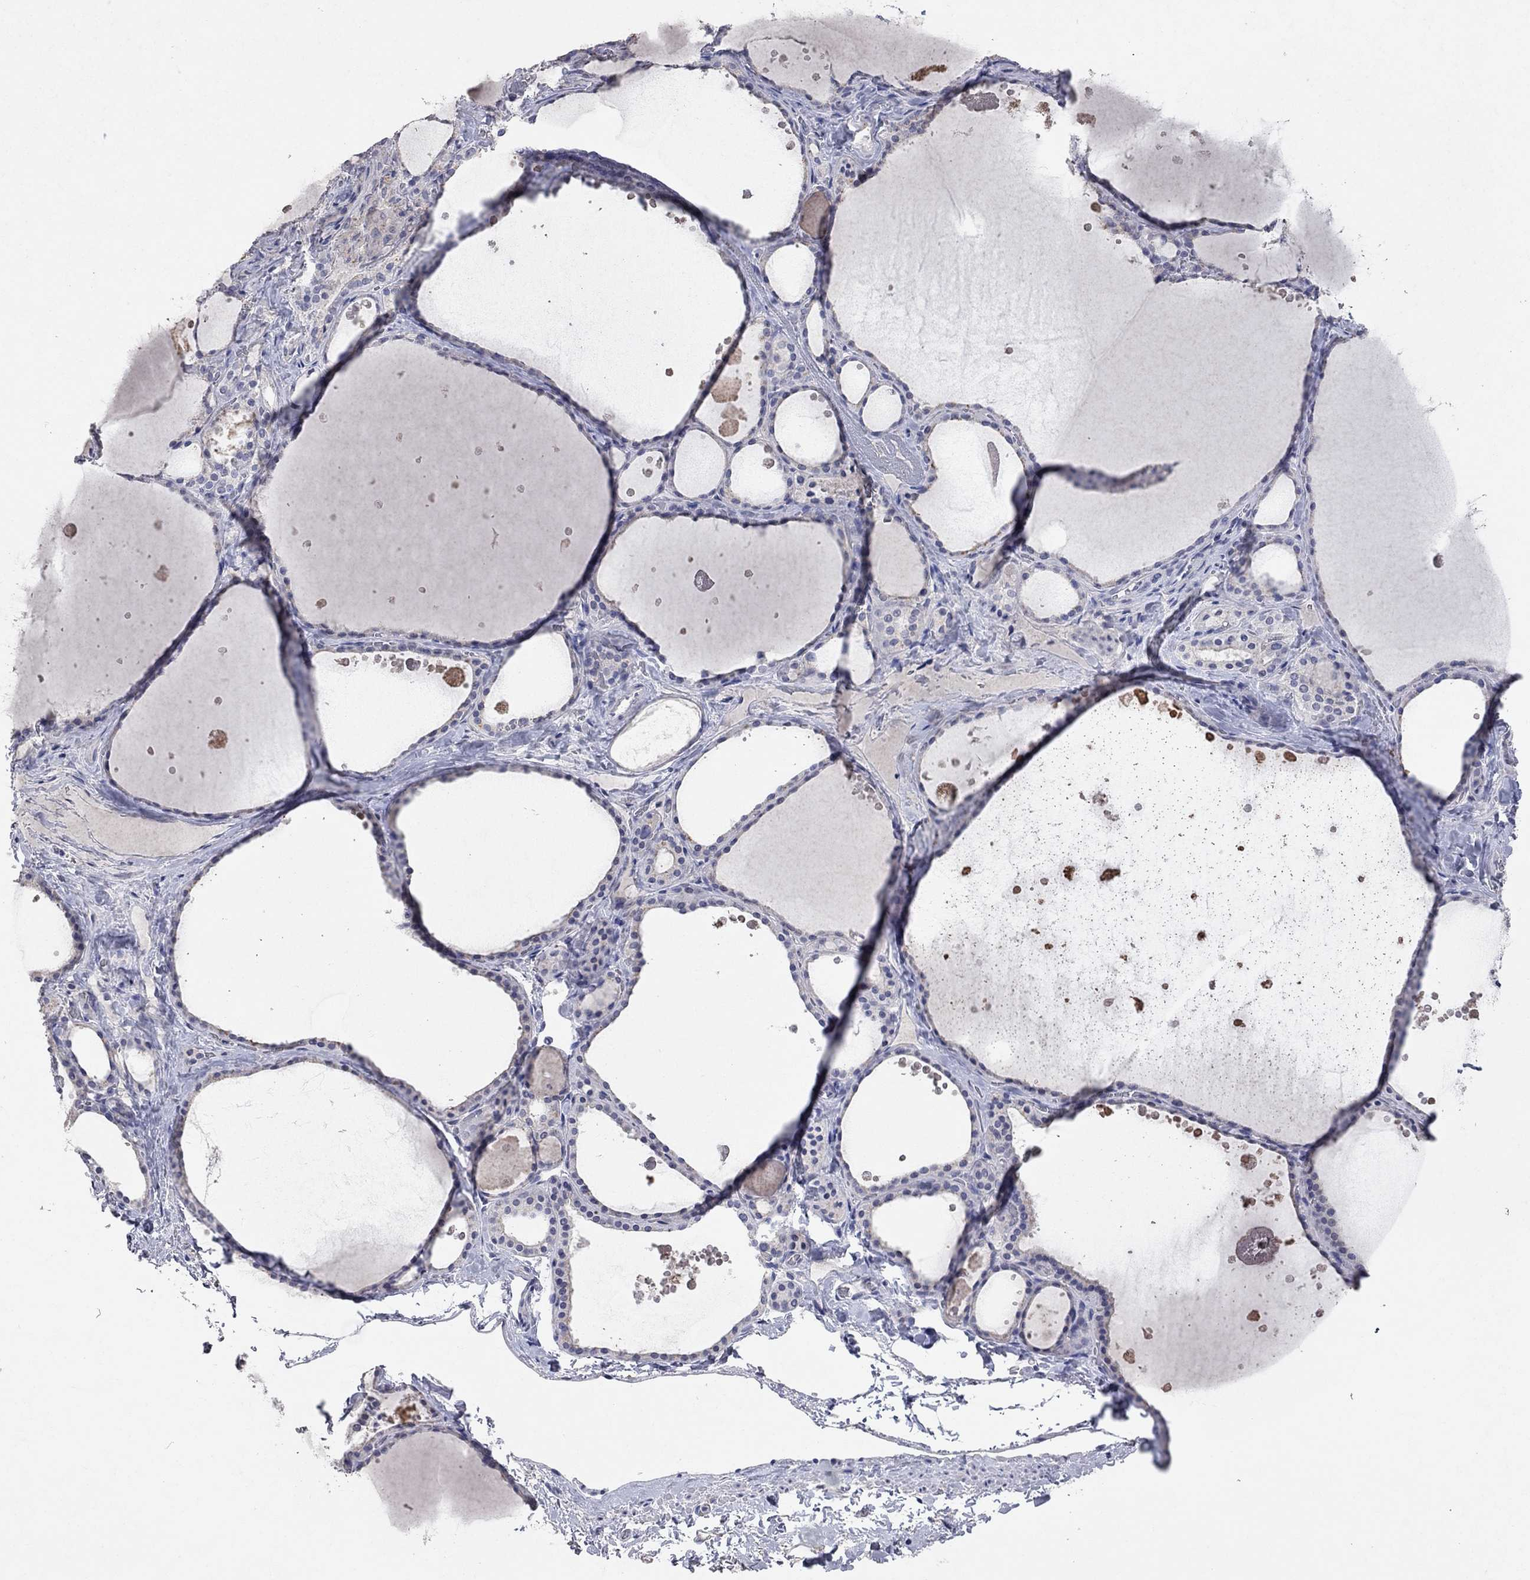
{"staining": {"intensity": "negative", "quantity": "none", "location": "none"}, "tissue": "thyroid gland", "cell_type": "Glandular cells", "image_type": "normal", "snomed": [{"axis": "morphology", "description": "Normal tissue, NOS"}, {"axis": "topography", "description": "Thyroid gland"}], "caption": "The photomicrograph exhibits no significant expression in glandular cells of thyroid gland. (DAB immunohistochemistry, high magnification).", "gene": "MMP13", "patient": {"sex": "male", "age": 63}}